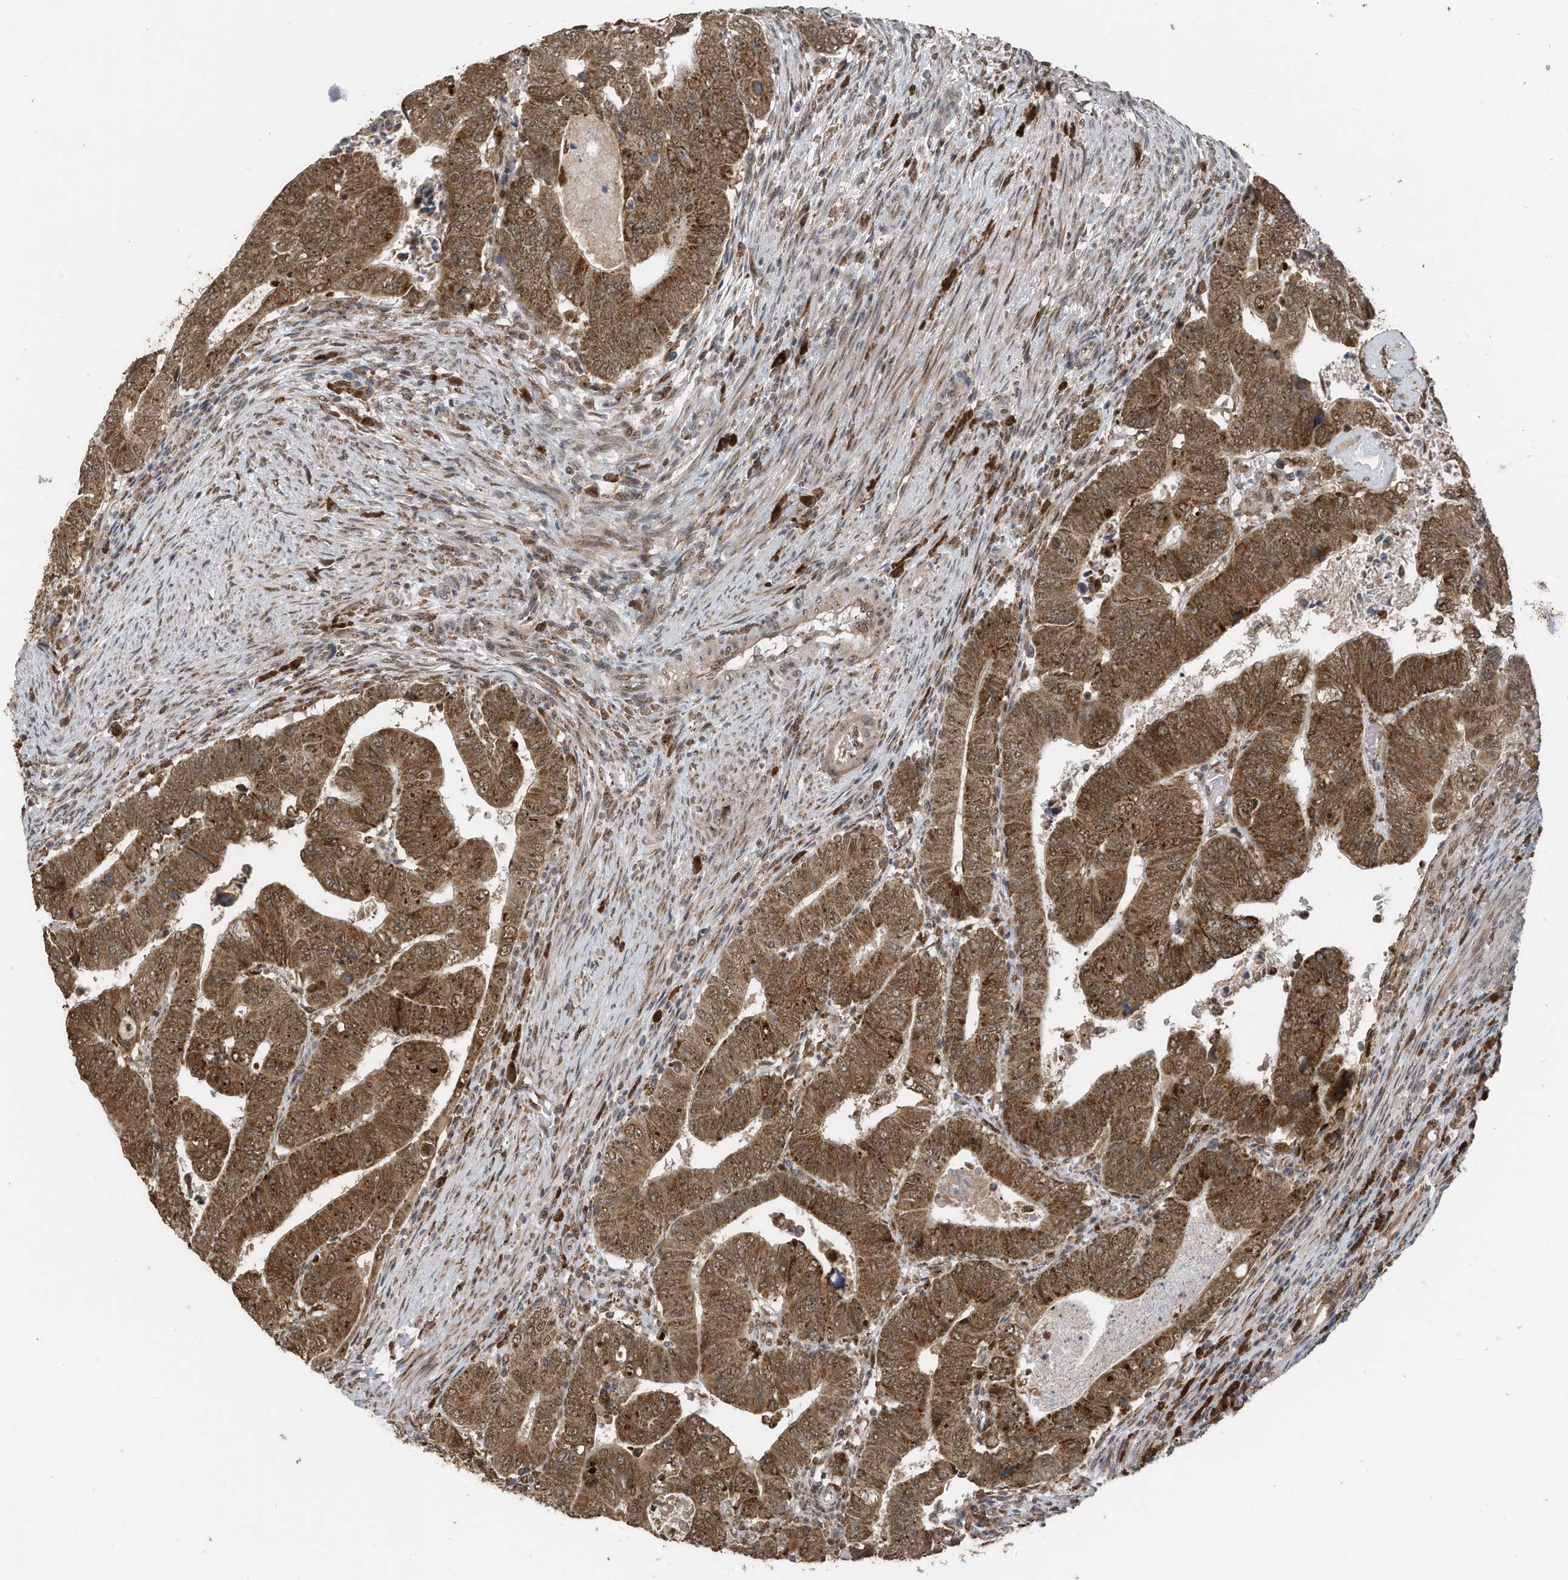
{"staining": {"intensity": "moderate", "quantity": ">75%", "location": "cytoplasmic/membranous,nuclear"}, "tissue": "colorectal cancer", "cell_type": "Tumor cells", "image_type": "cancer", "snomed": [{"axis": "morphology", "description": "Normal tissue, NOS"}, {"axis": "morphology", "description": "Adenocarcinoma, NOS"}, {"axis": "topography", "description": "Rectum"}], "caption": "IHC image of neoplastic tissue: adenocarcinoma (colorectal) stained using immunohistochemistry (IHC) reveals medium levels of moderate protein expression localized specifically in the cytoplasmic/membranous and nuclear of tumor cells, appearing as a cytoplasmic/membranous and nuclear brown color.", "gene": "ERLEC1", "patient": {"sex": "female", "age": 65}}